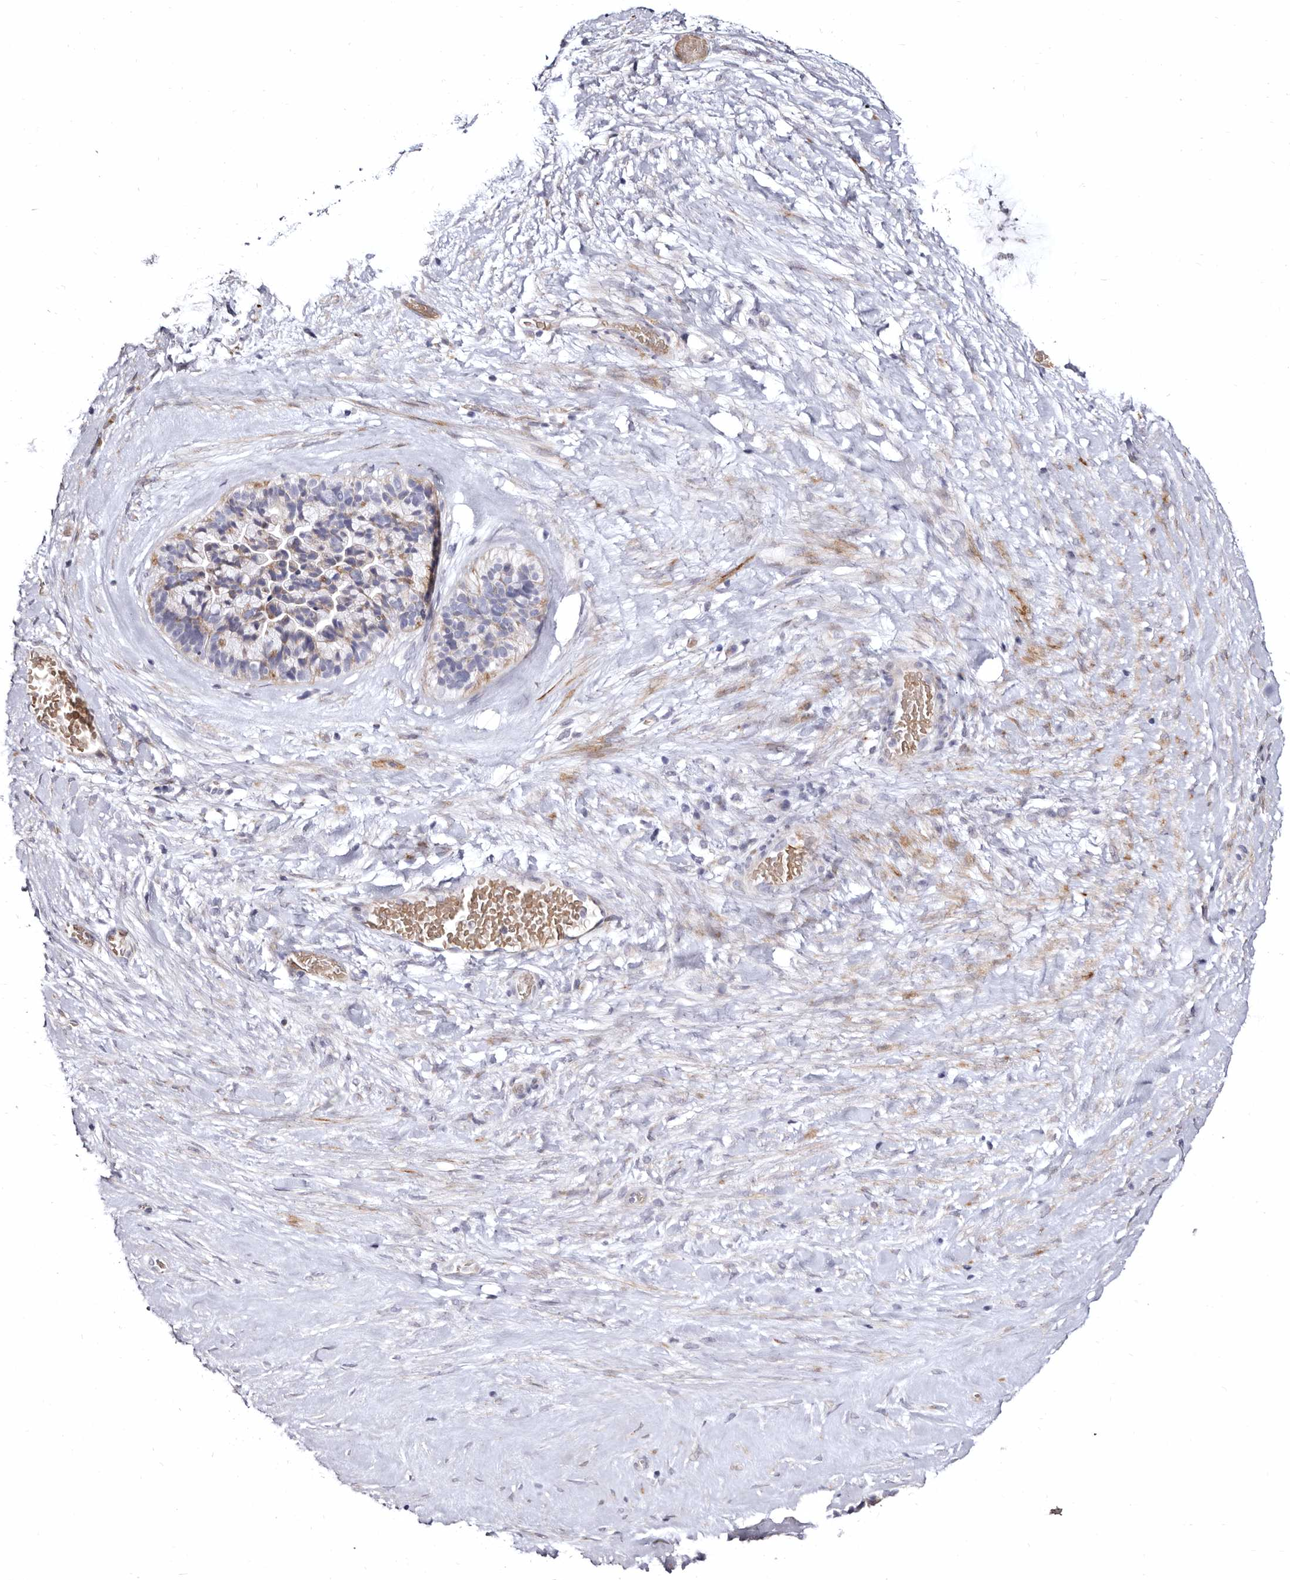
{"staining": {"intensity": "moderate", "quantity": "<25%", "location": "cytoplasmic/membranous"}, "tissue": "ovarian cancer", "cell_type": "Tumor cells", "image_type": "cancer", "snomed": [{"axis": "morphology", "description": "Cystadenocarcinoma, serous, NOS"}, {"axis": "topography", "description": "Ovary"}], "caption": "A brown stain shows moderate cytoplasmic/membranous expression of a protein in human ovarian cancer (serous cystadenocarcinoma) tumor cells.", "gene": "AIDA", "patient": {"sex": "female", "age": 56}}